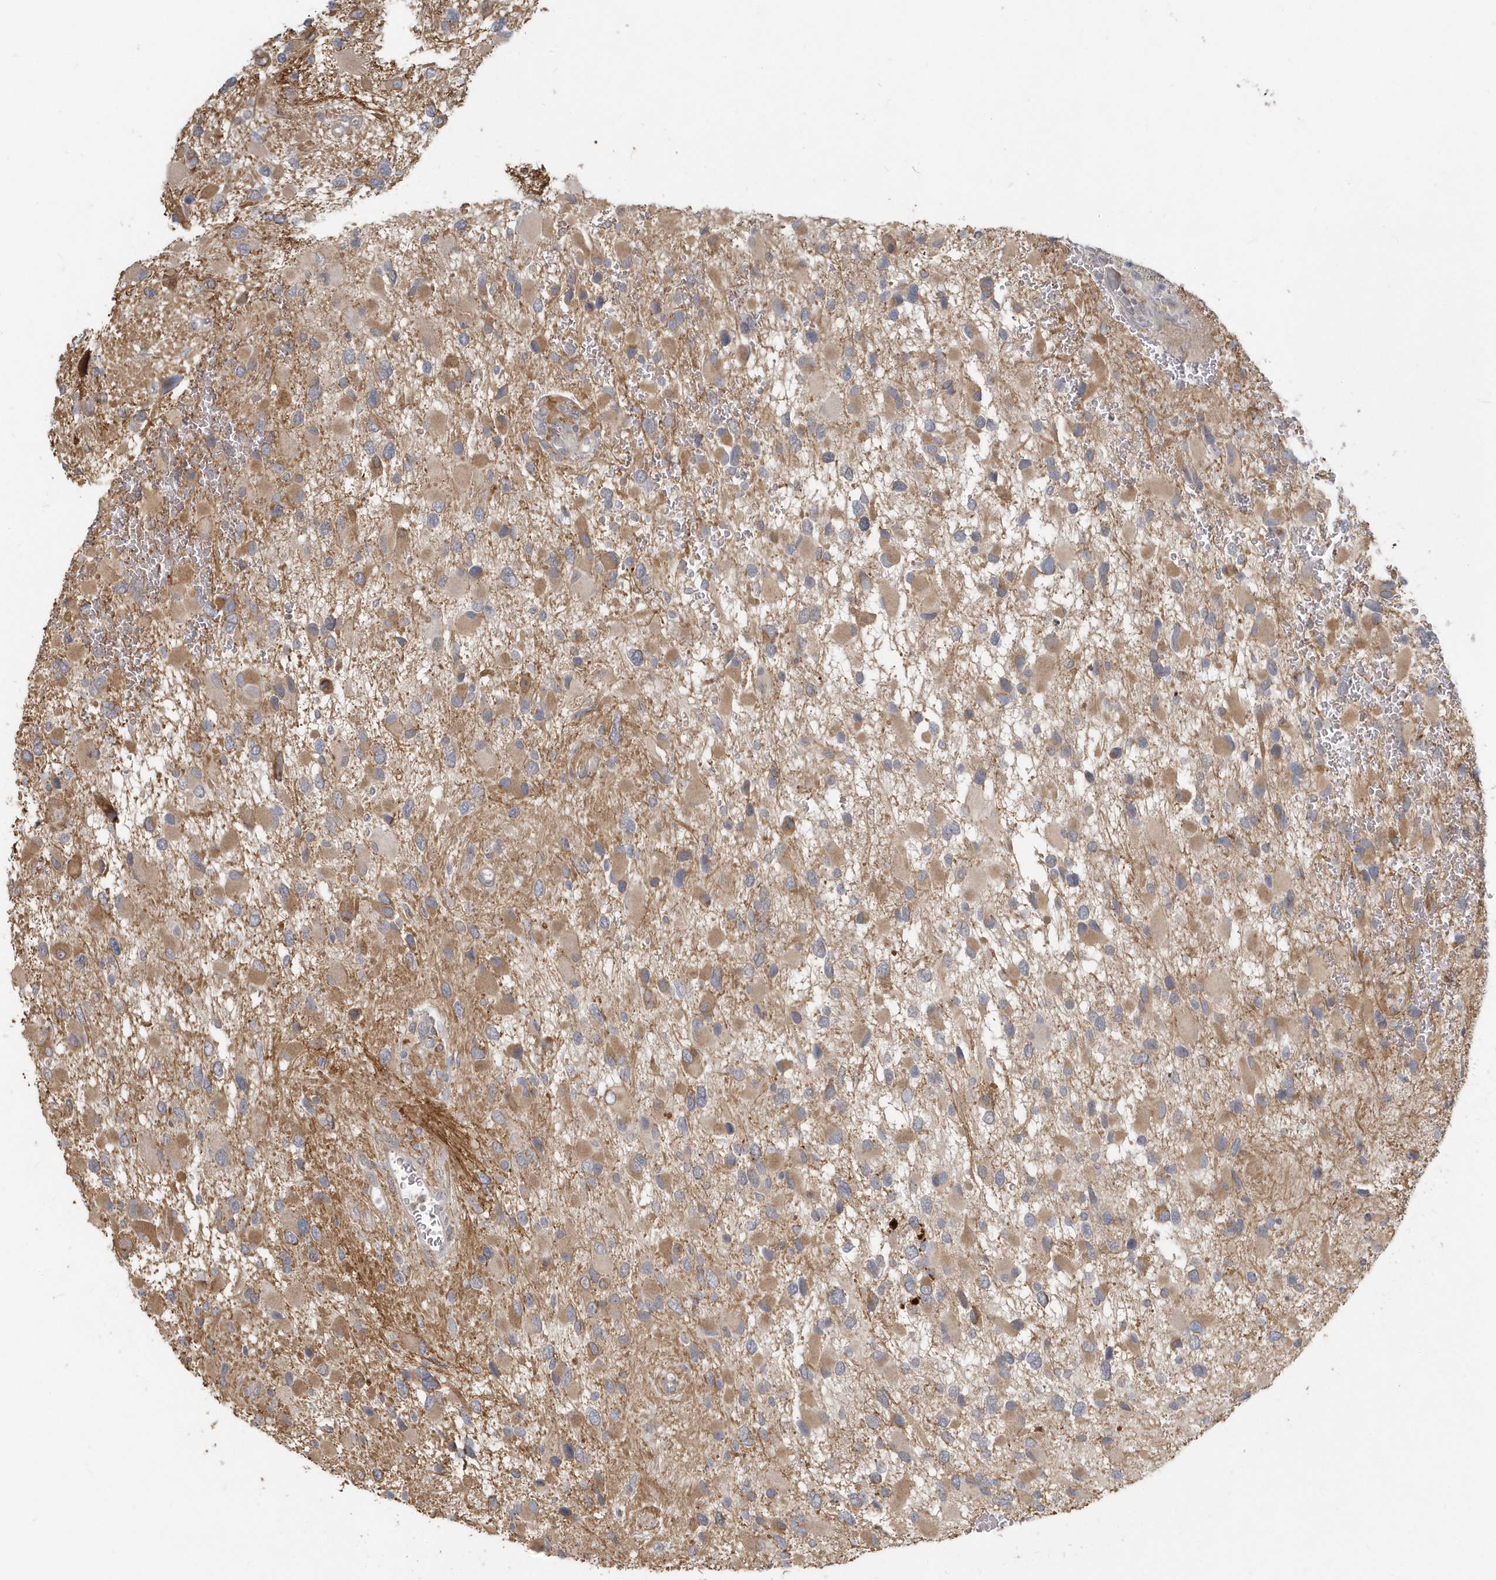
{"staining": {"intensity": "moderate", "quantity": "25%-75%", "location": "cytoplasmic/membranous"}, "tissue": "glioma", "cell_type": "Tumor cells", "image_type": "cancer", "snomed": [{"axis": "morphology", "description": "Glioma, malignant, High grade"}, {"axis": "topography", "description": "Brain"}], "caption": "Immunohistochemistry (IHC) (DAB) staining of human glioma exhibits moderate cytoplasmic/membranous protein expression in about 25%-75% of tumor cells.", "gene": "NAPB", "patient": {"sex": "male", "age": 53}}